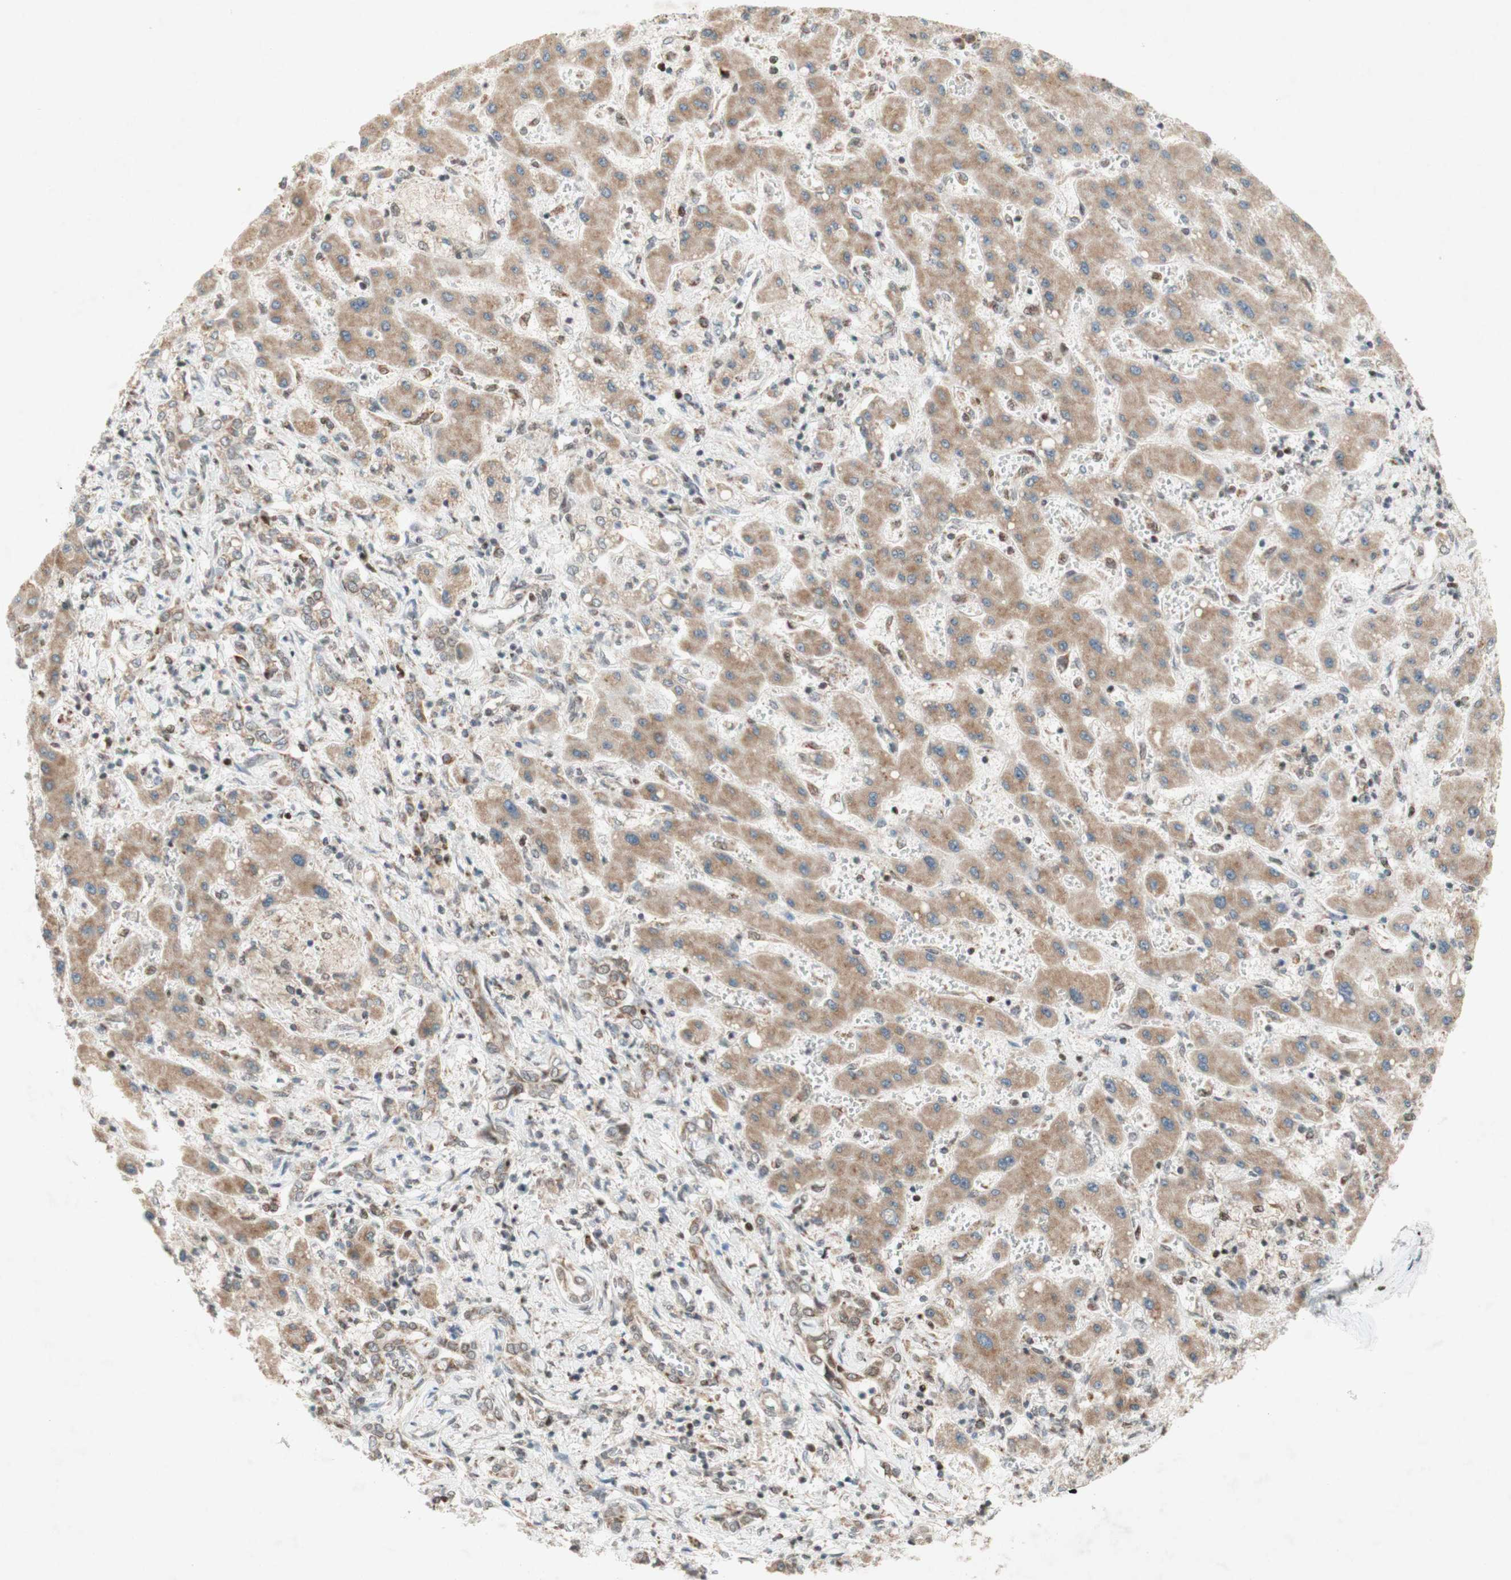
{"staining": {"intensity": "weak", "quantity": "25%-75%", "location": "cytoplasmic/membranous"}, "tissue": "liver cancer", "cell_type": "Tumor cells", "image_type": "cancer", "snomed": [{"axis": "morphology", "description": "Cholangiocarcinoma"}, {"axis": "topography", "description": "Liver"}], "caption": "A histopathology image of human liver cholangiocarcinoma stained for a protein exhibits weak cytoplasmic/membranous brown staining in tumor cells. (IHC, brightfield microscopy, high magnification).", "gene": "DNMT3A", "patient": {"sex": "male", "age": 50}}